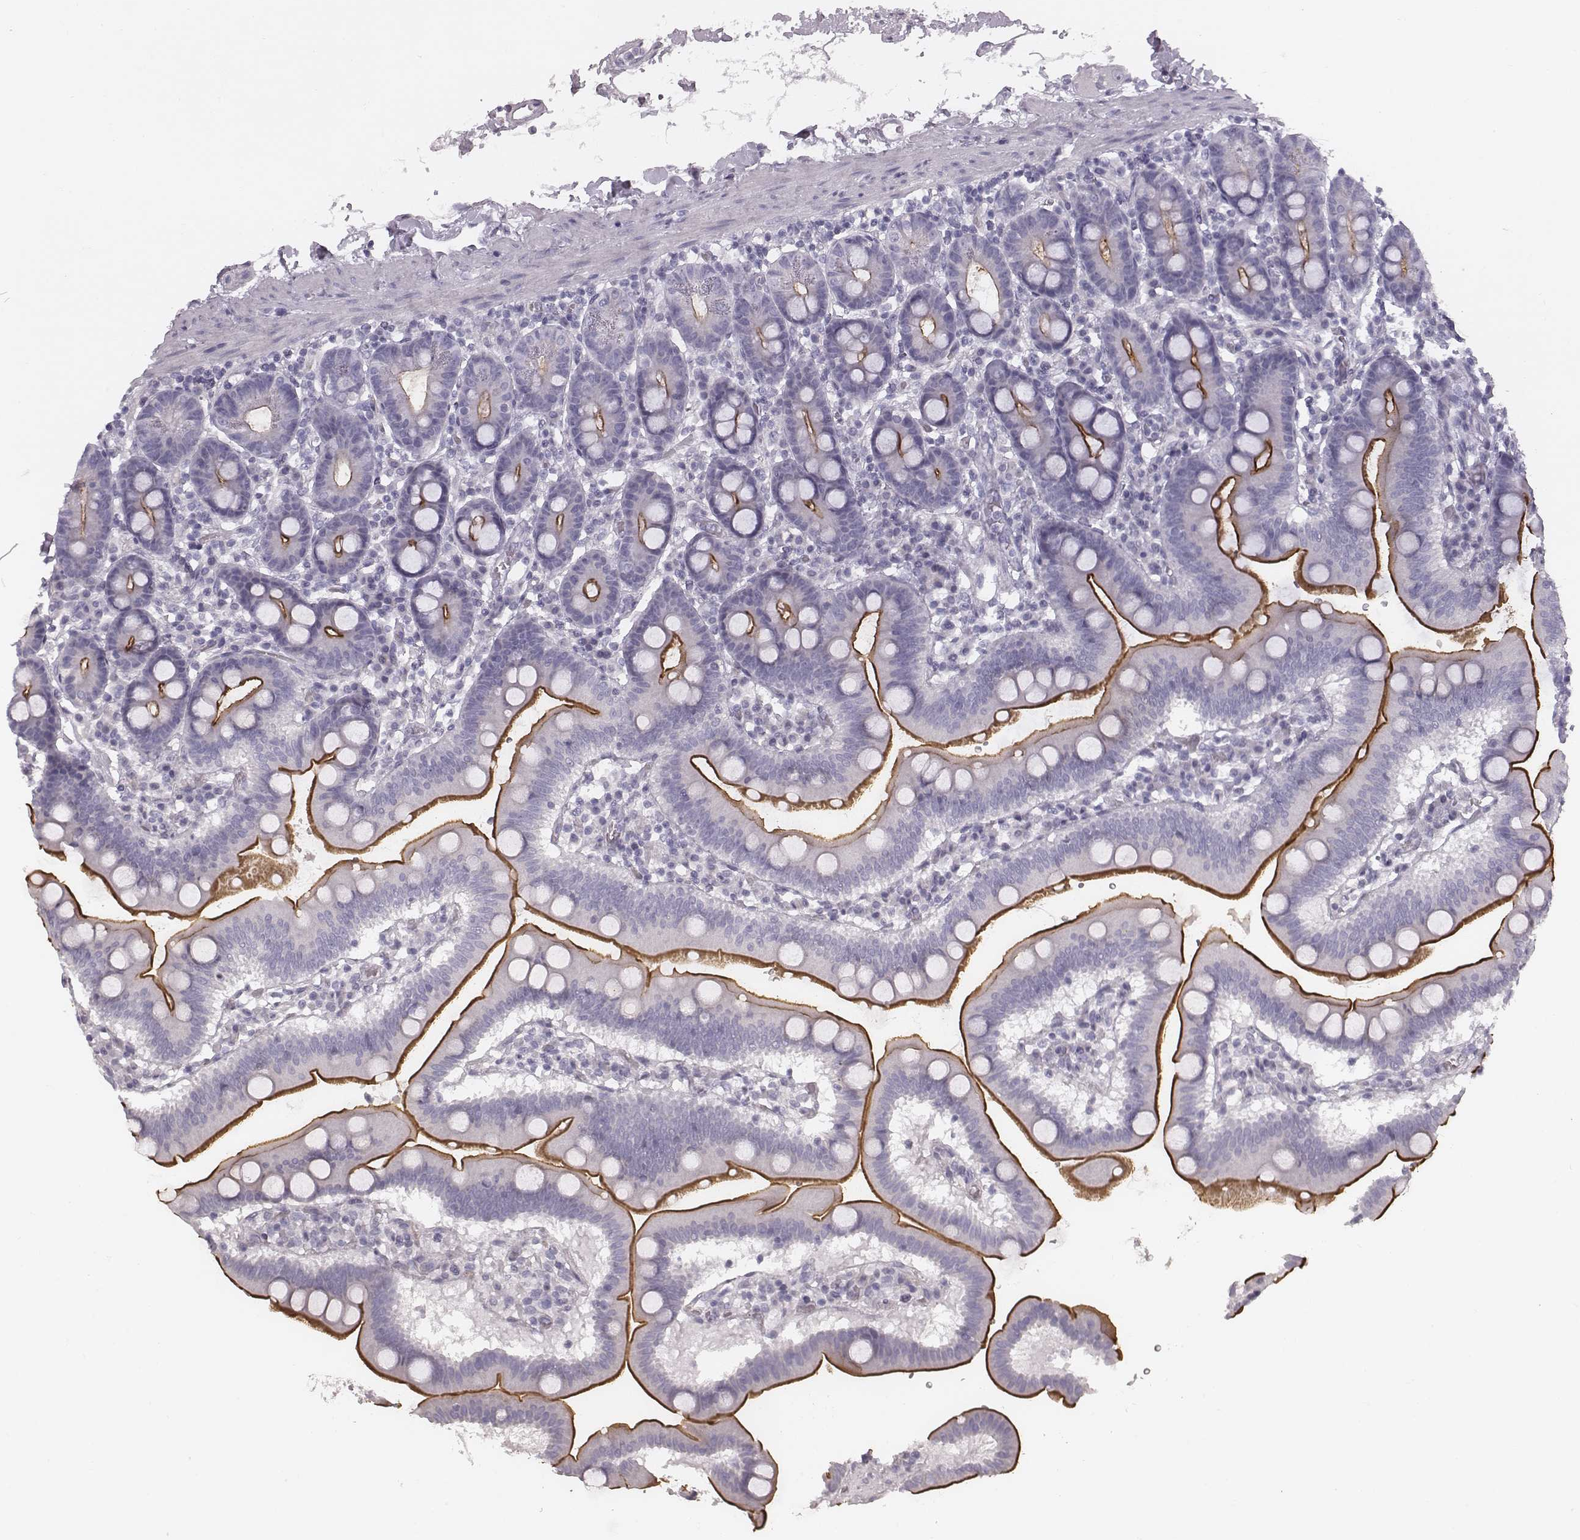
{"staining": {"intensity": "strong", "quantity": "25%-75%", "location": "cytoplasmic/membranous"}, "tissue": "duodenum", "cell_type": "Glandular cells", "image_type": "normal", "snomed": [{"axis": "morphology", "description": "Normal tissue, NOS"}, {"axis": "topography", "description": "Pancreas"}, {"axis": "topography", "description": "Duodenum"}], "caption": "About 25%-75% of glandular cells in normal duodenum exhibit strong cytoplasmic/membranous protein staining as visualized by brown immunohistochemical staining.", "gene": "SPA17", "patient": {"sex": "male", "age": 59}}